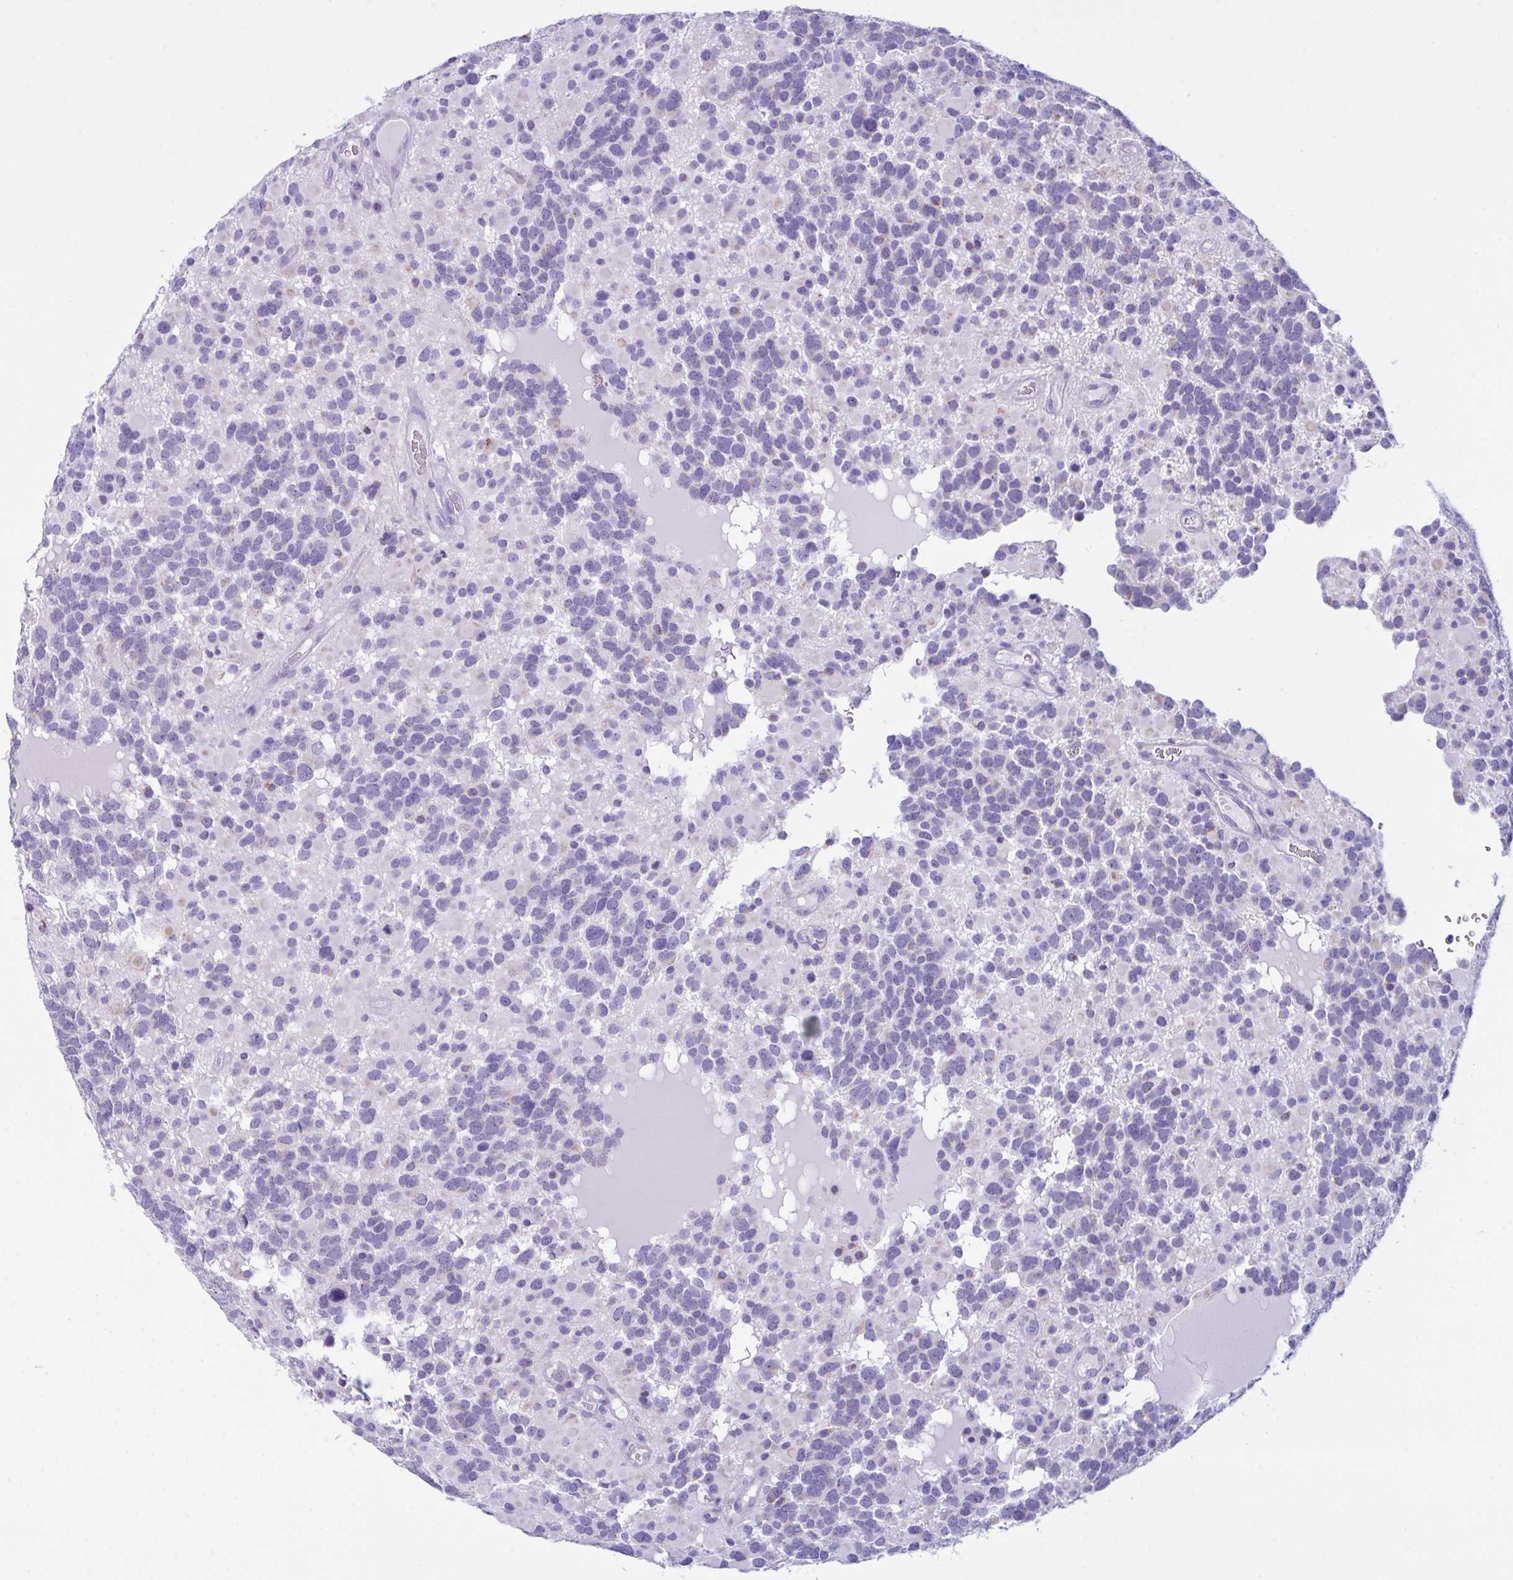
{"staining": {"intensity": "negative", "quantity": "none", "location": "none"}, "tissue": "glioma", "cell_type": "Tumor cells", "image_type": "cancer", "snomed": [{"axis": "morphology", "description": "Glioma, malignant, High grade"}, {"axis": "topography", "description": "Brain"}], "caption": "Immunohistochemical staining of malignant high-grade glioma exhibits no significant expression in tumor cells.", "gene": "BBS1", "patient": {"sex": "female", "age": 40}}